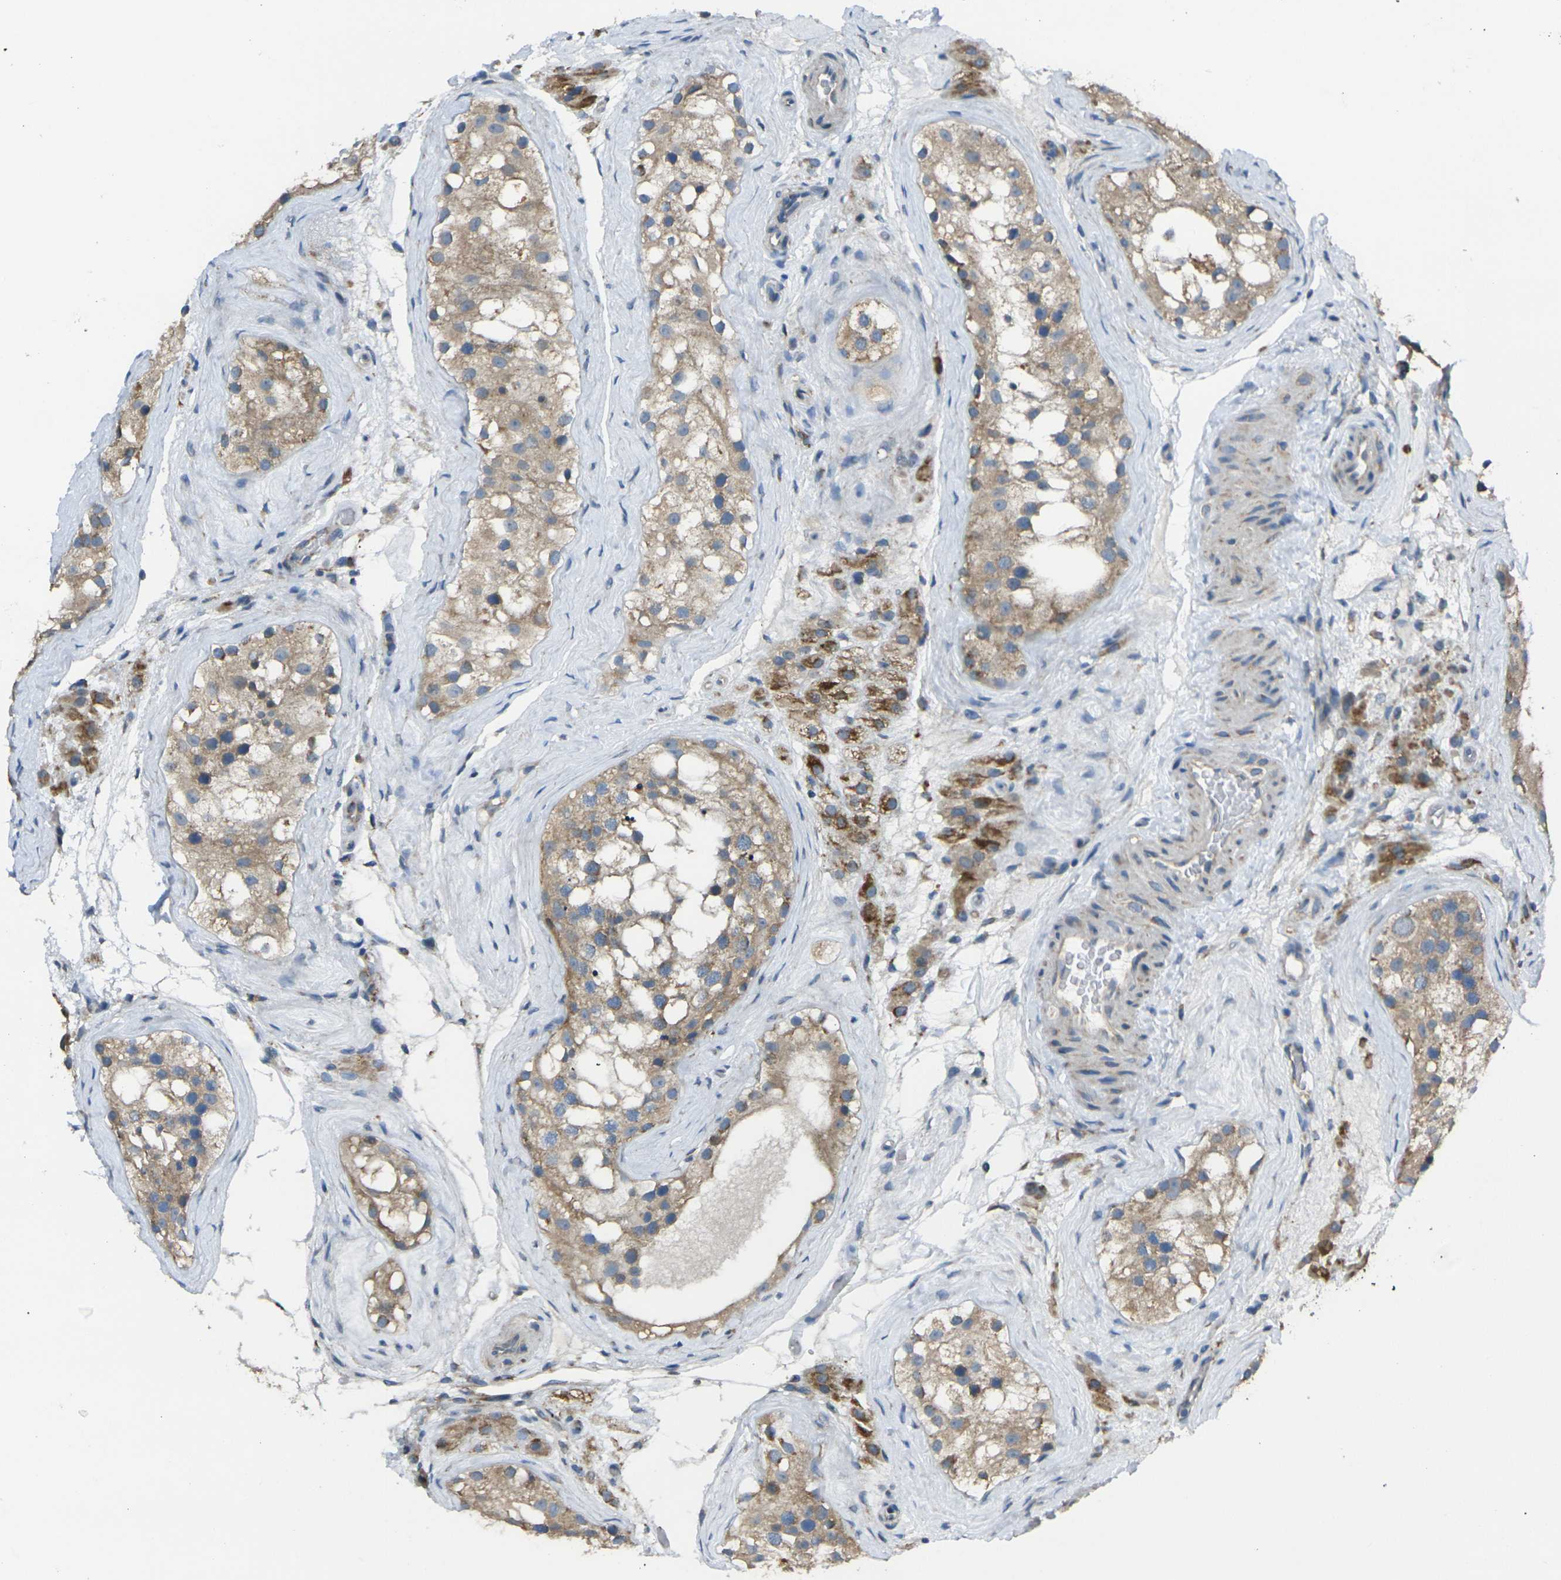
{"staining": {"intensity": "weak", "quantity": ">75%", "location": "cytoplasmic/membranous"}, "tissue": "testis", "cell_type": "Cells in seminiferous ducts", "image_type": "normal", "snomed": [{"axis": "morphology", "description": "Normal tissue, NOS"}, {"axis": "morphology", "description": "Seminoma, NOS"}, {"axis": "topography", "description": "Testis"}], "caption": "Immunohistochemical staining of benign human testis displays low levels of weak cytoplasmic/membranous positivity in approximately >75% of cells in seminiferous ducts.", "gene": "TMEM120B", "patient": {"sex": "male", "age": 71}}